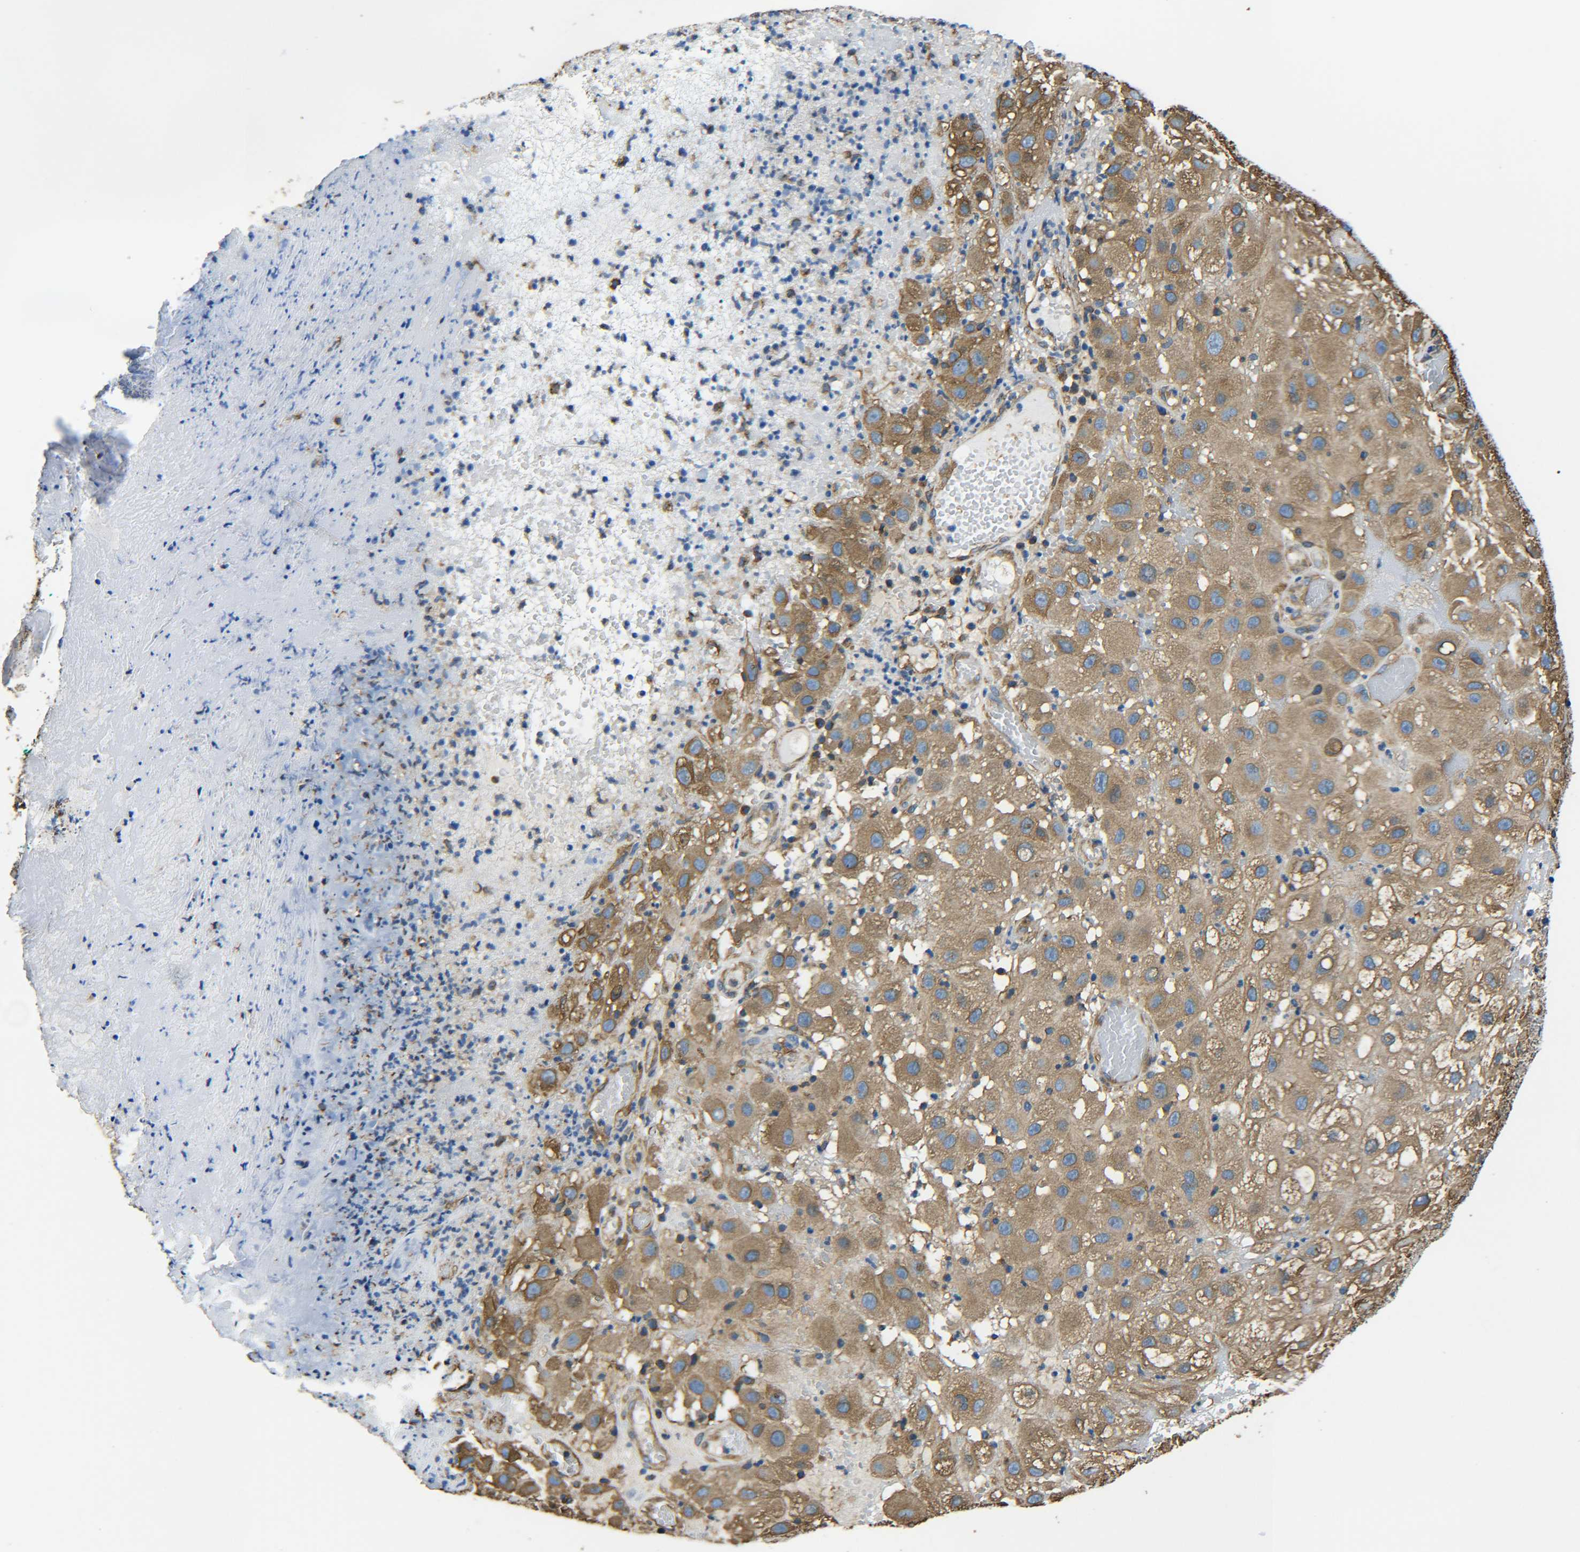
{"staining": {"intensity": "moderate", "quantity": "25%-75%", "location": "cytoplasmic/membranous"}, "tissue": "melanoma", "cell_type": "Tumor cells", "image_type": "cancer", "snomed": [{"axis": "morphology", "description": "Malignant melanoma, NOS"}, {"axis": "topography", "description": "Skin"}], "caption": "Brown immunohistochemical staining in malignant melanoma reveals moderate cytoplasmic/membranous positivity in approximately 25%-75% of tumor cells. Using DAB (brown) and hematoxylin (blue) stains, captured at high magnification using brightfield microscopy.", "gene": "TUBB", "patient": {"sex": "female", "age": 81}}